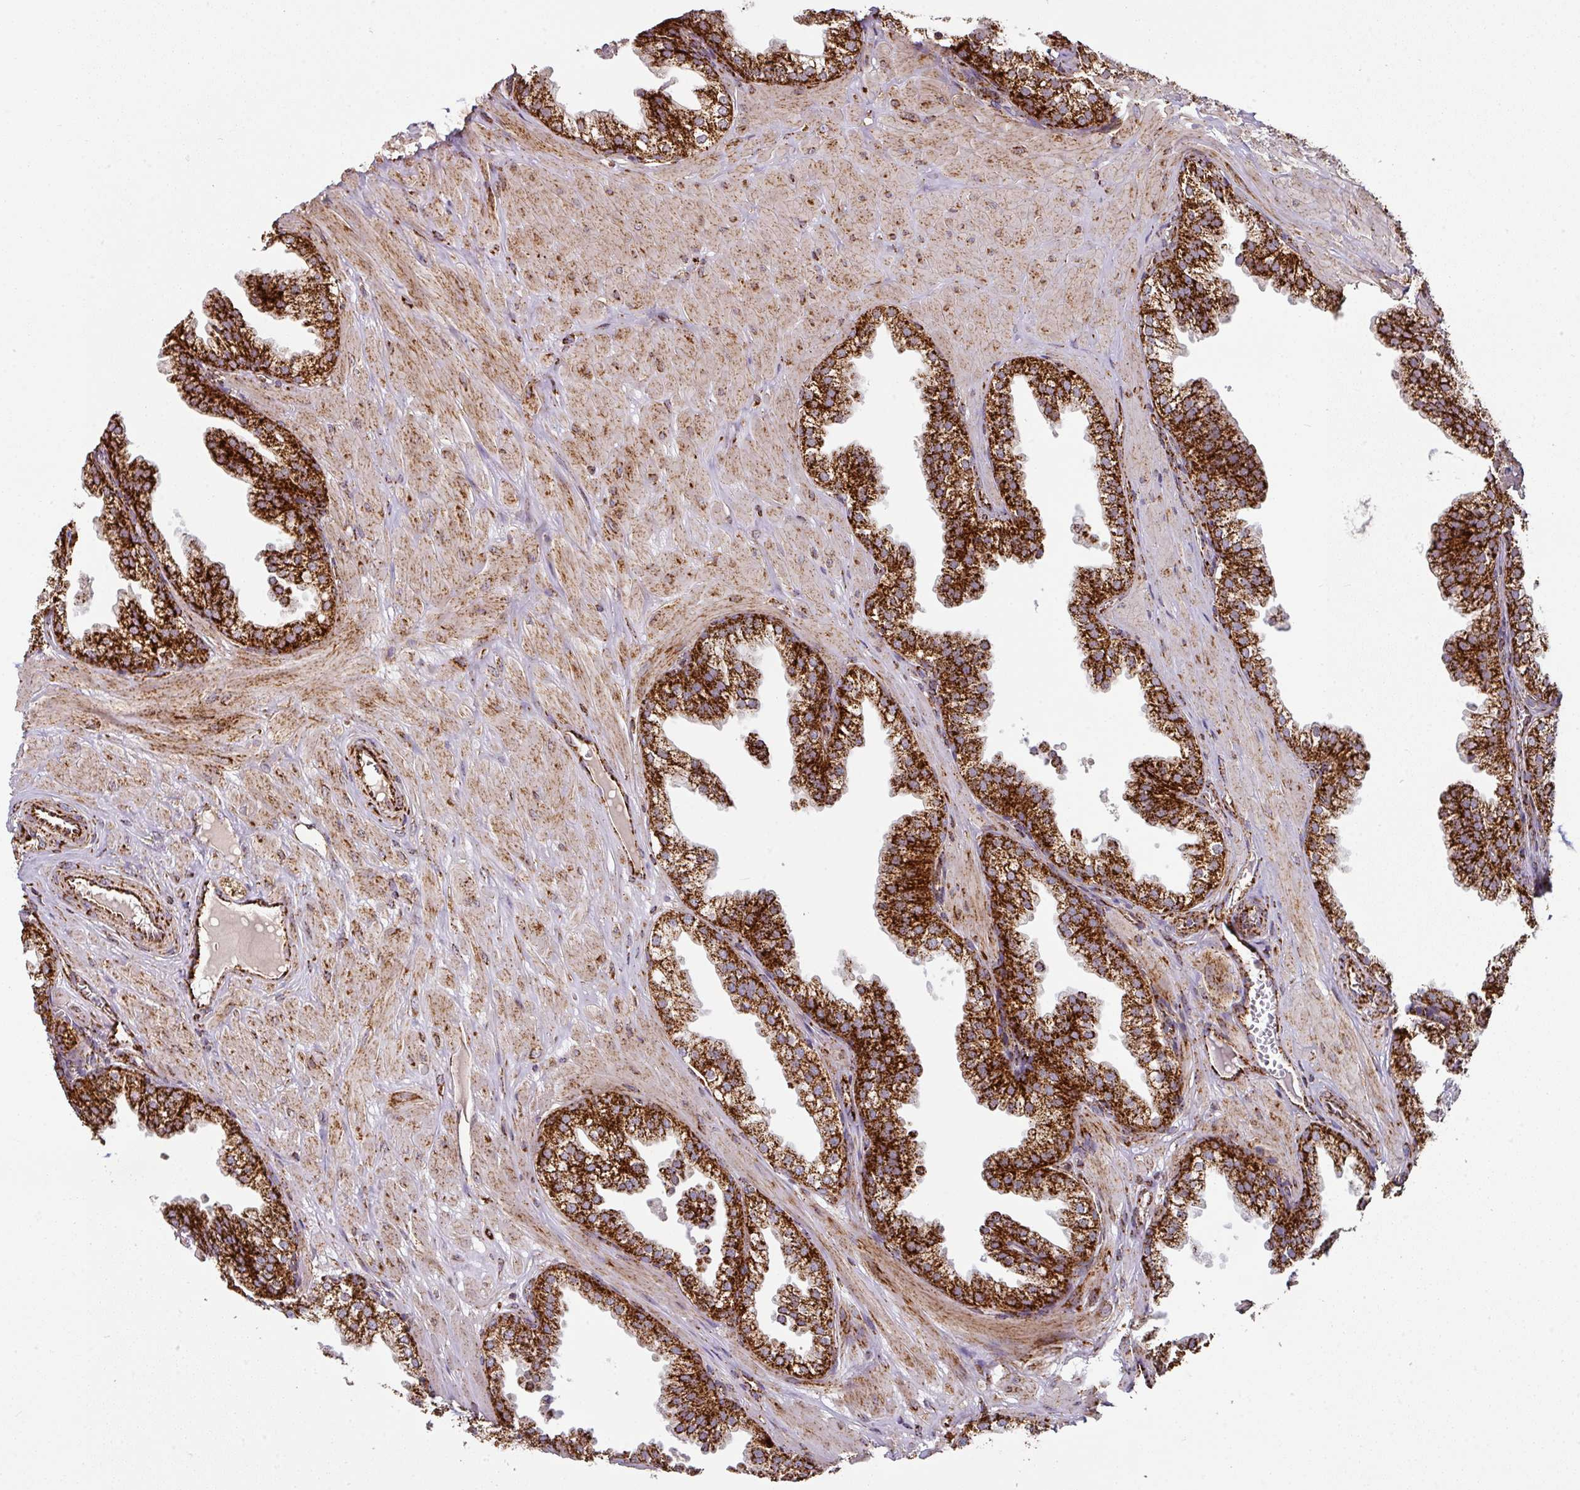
{"staining": {"intensity": "strong", "quantity": ">75%", "location": "cytoplasmic/membranous"}, "tissue": "prostate", "cell_type": "Glandular cells", "image_type": "normal", "snomed": [{"axis": "morphology", "description": "Normal tissue, NOS"}, {"axis": "topography", "description": "Prostate"}, {"axis": "topography", "description": "Peripheral nerve tissue"}], "caption": "Immunohistochemical staining of unremarkable prostate exhibits strong cytoplasmic/membranous protein staining in approximately >75% of glandular cells. The protein is stained brown, and the nuclei are stained in blue (DAB (3,3'-diaminobenzidine) IHC with brightfield microscopy, high magnification).", "gene": "TRAP1", "patient": {"sex": "male", "age": 55}}